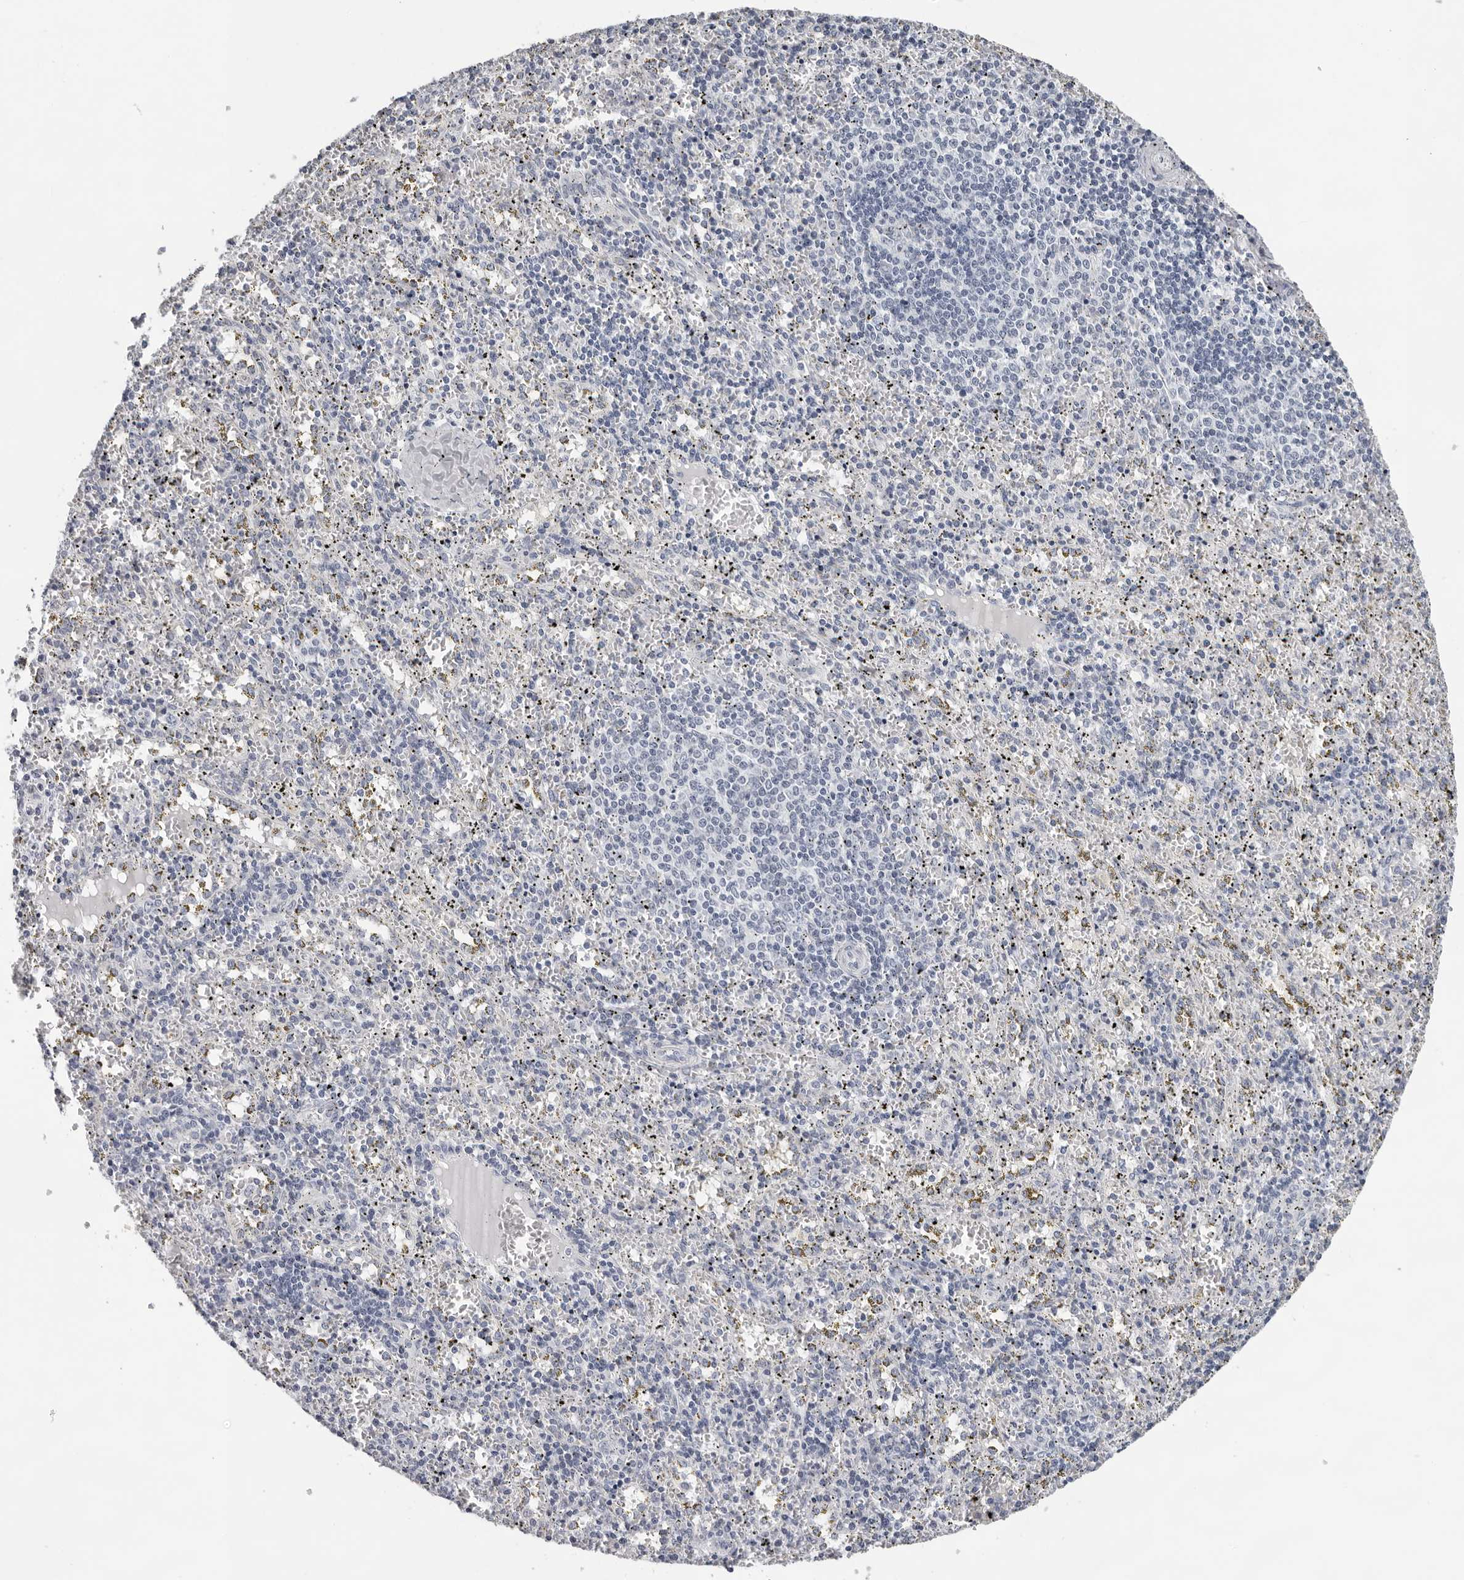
{"staining": {"intensity": "negative", "quantity": "none", "location": "none"}, "tissue": "spleen", "cell_type": "Cells in red pulp", "image_type": "normal", "snomed": [{"axis": "morphology", "description": "Normal tissue, NOS"}, {"axis": "topography", "description": "Spleen"}], "caption": "Cells in red pulp show no significant positivity in unremarkable spleen.", "gene": "CCDC28B", "patient": {"sex": "male", "age": 11}}